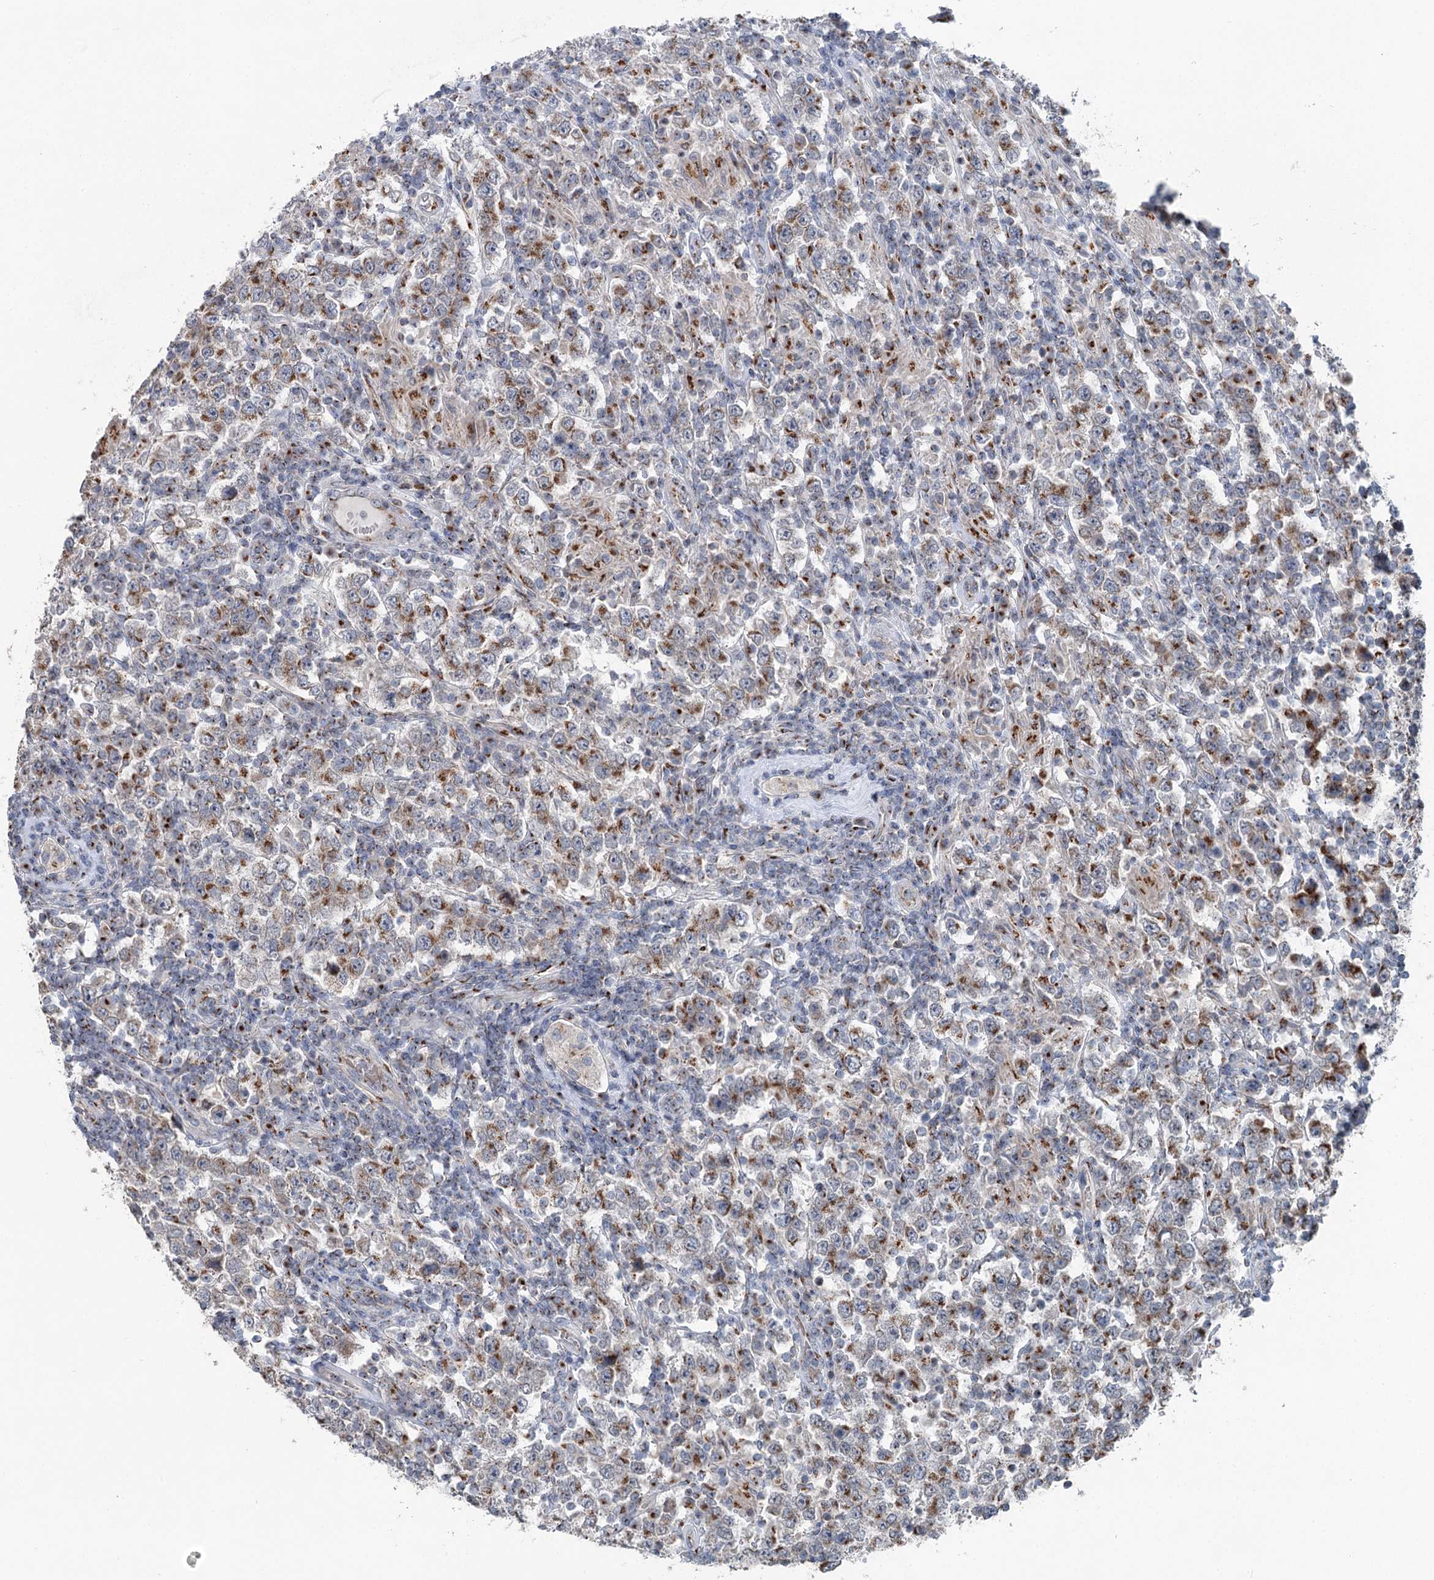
{"staining": {"intensity": "moderate", "quantity": ">75%", "location": "cytoplasmic/membranous"}, "tissue": "testis cancer", "cell_type": "Tumor cells", "image_type": "cancer", "snomed": [{"axis": "morphology", "description": "Normal tissue, NOS"}, {"axis": "morphology", "description": "Urothelial carcinoma, High grade"}, {"axis": "morphology", "description": "Seminoma, NOS"}, {"axis": "morphology", "description": "Carcinoma, Embryonal, NOS"}, {"axis": "topography", "description": "Urinary bladder"}, {"axis": "topography", "description": "Testis"}], "caption": "IHC micrograph of neoplastic tissue: human urothelial carcinoma (high-grade) (testis) stained using IHC displays medium levels of moderate protein expression localized specifically in the cytoplasmic/membranous of tumor cells, appearing as a cytoplasmic/membranous brown color.", "gene": "ITIH5", "patient": {"sex": "male", "age": 41}}